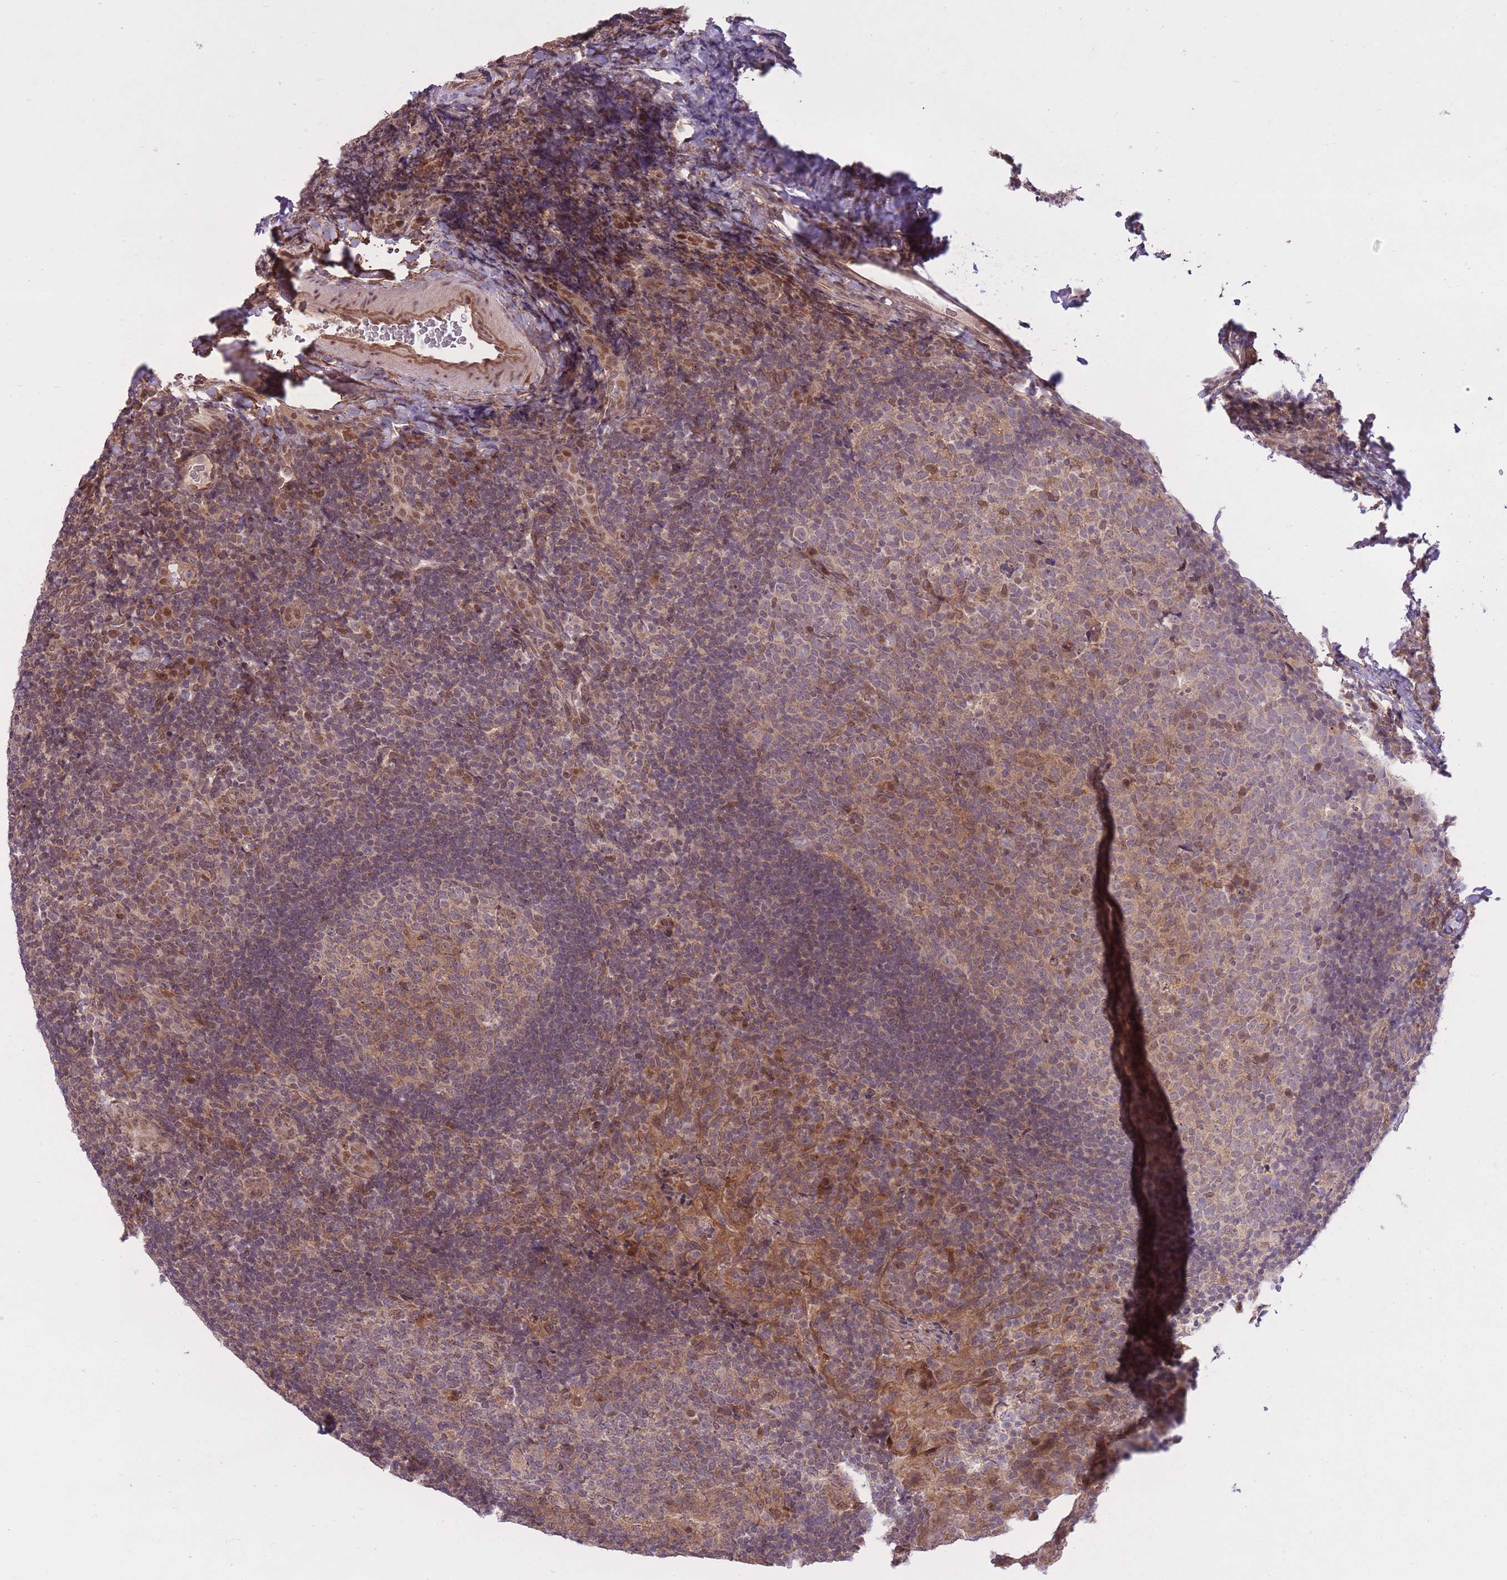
{"staining": {"intensity": "moderate", "quantity": "<25%", "location": "cytoplasmic/membranous,nuclear"}, "tissue": "tonsil", "cell_type": "Germinal center cells", "image_type": "normal", "snomed": [{"axis": "morphology", "description": "Normal tissue, NOS"}, {"axis": "topography", "description": "Tonsil"}], "caption": "Moderate cytoplasmic/membranous,nuclear positivity for a protein is seen in approximately <25% of germinal center cells of normal tonsil using immunohistochemistry.", "gene": "ZNF391", "patient": {"sex": "male", "age": 17}}